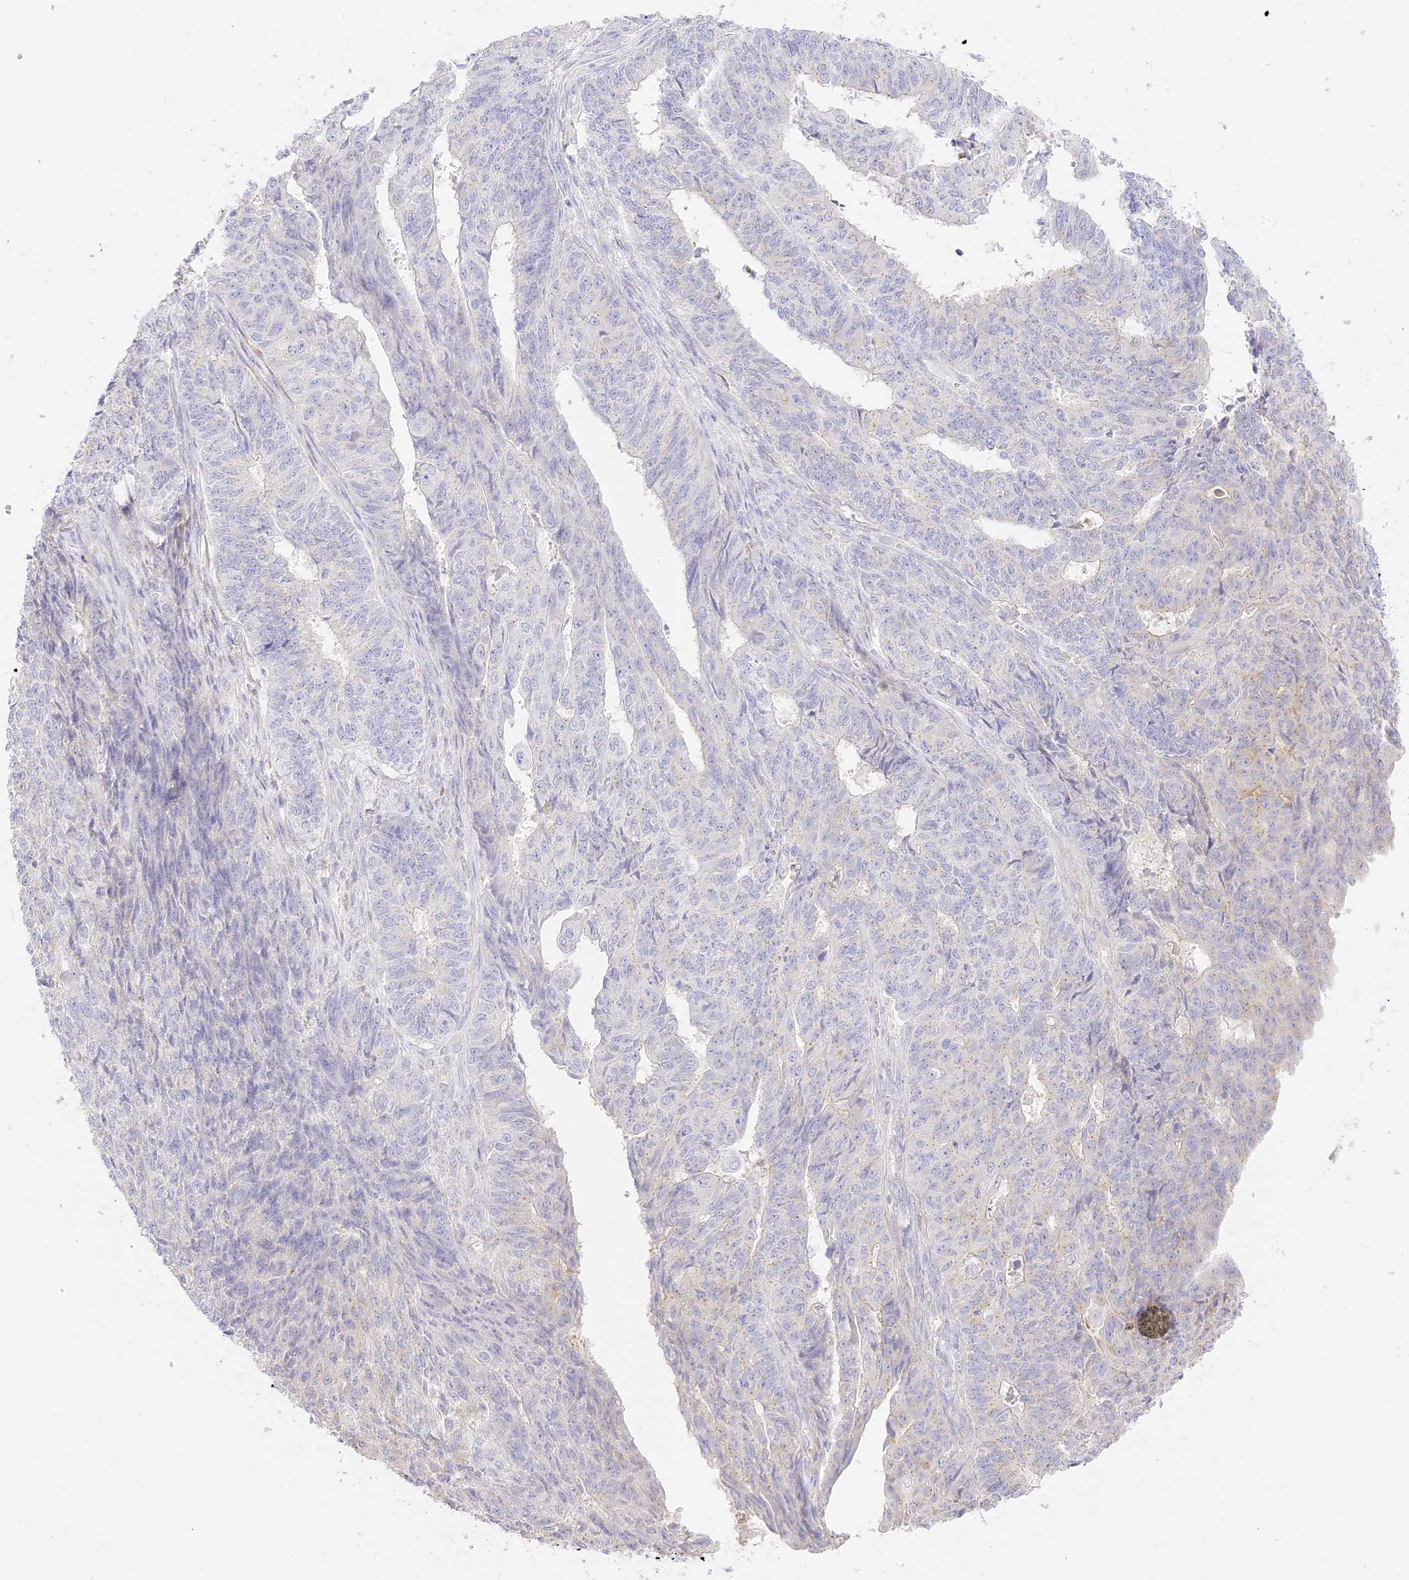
{"staining": {"intensity": "negative", "quantity": "none", "location": "none"}, "tissue": "endometrial cancer", "cell_type": "Tumor cells", "image_type": "cancer", "snomed": [{"axis": "morphology", "description": "Adenocarcinoma, NOS"}, {"axis": "topography", "description": "Endometrium"}], "caption": "The IHC photomicrograph has no significant staining in tumor cells of adenocarcinoma (endometrial) tissue.", "gene": "SEC13", "patient": {"sex": "female", "age": 32}}